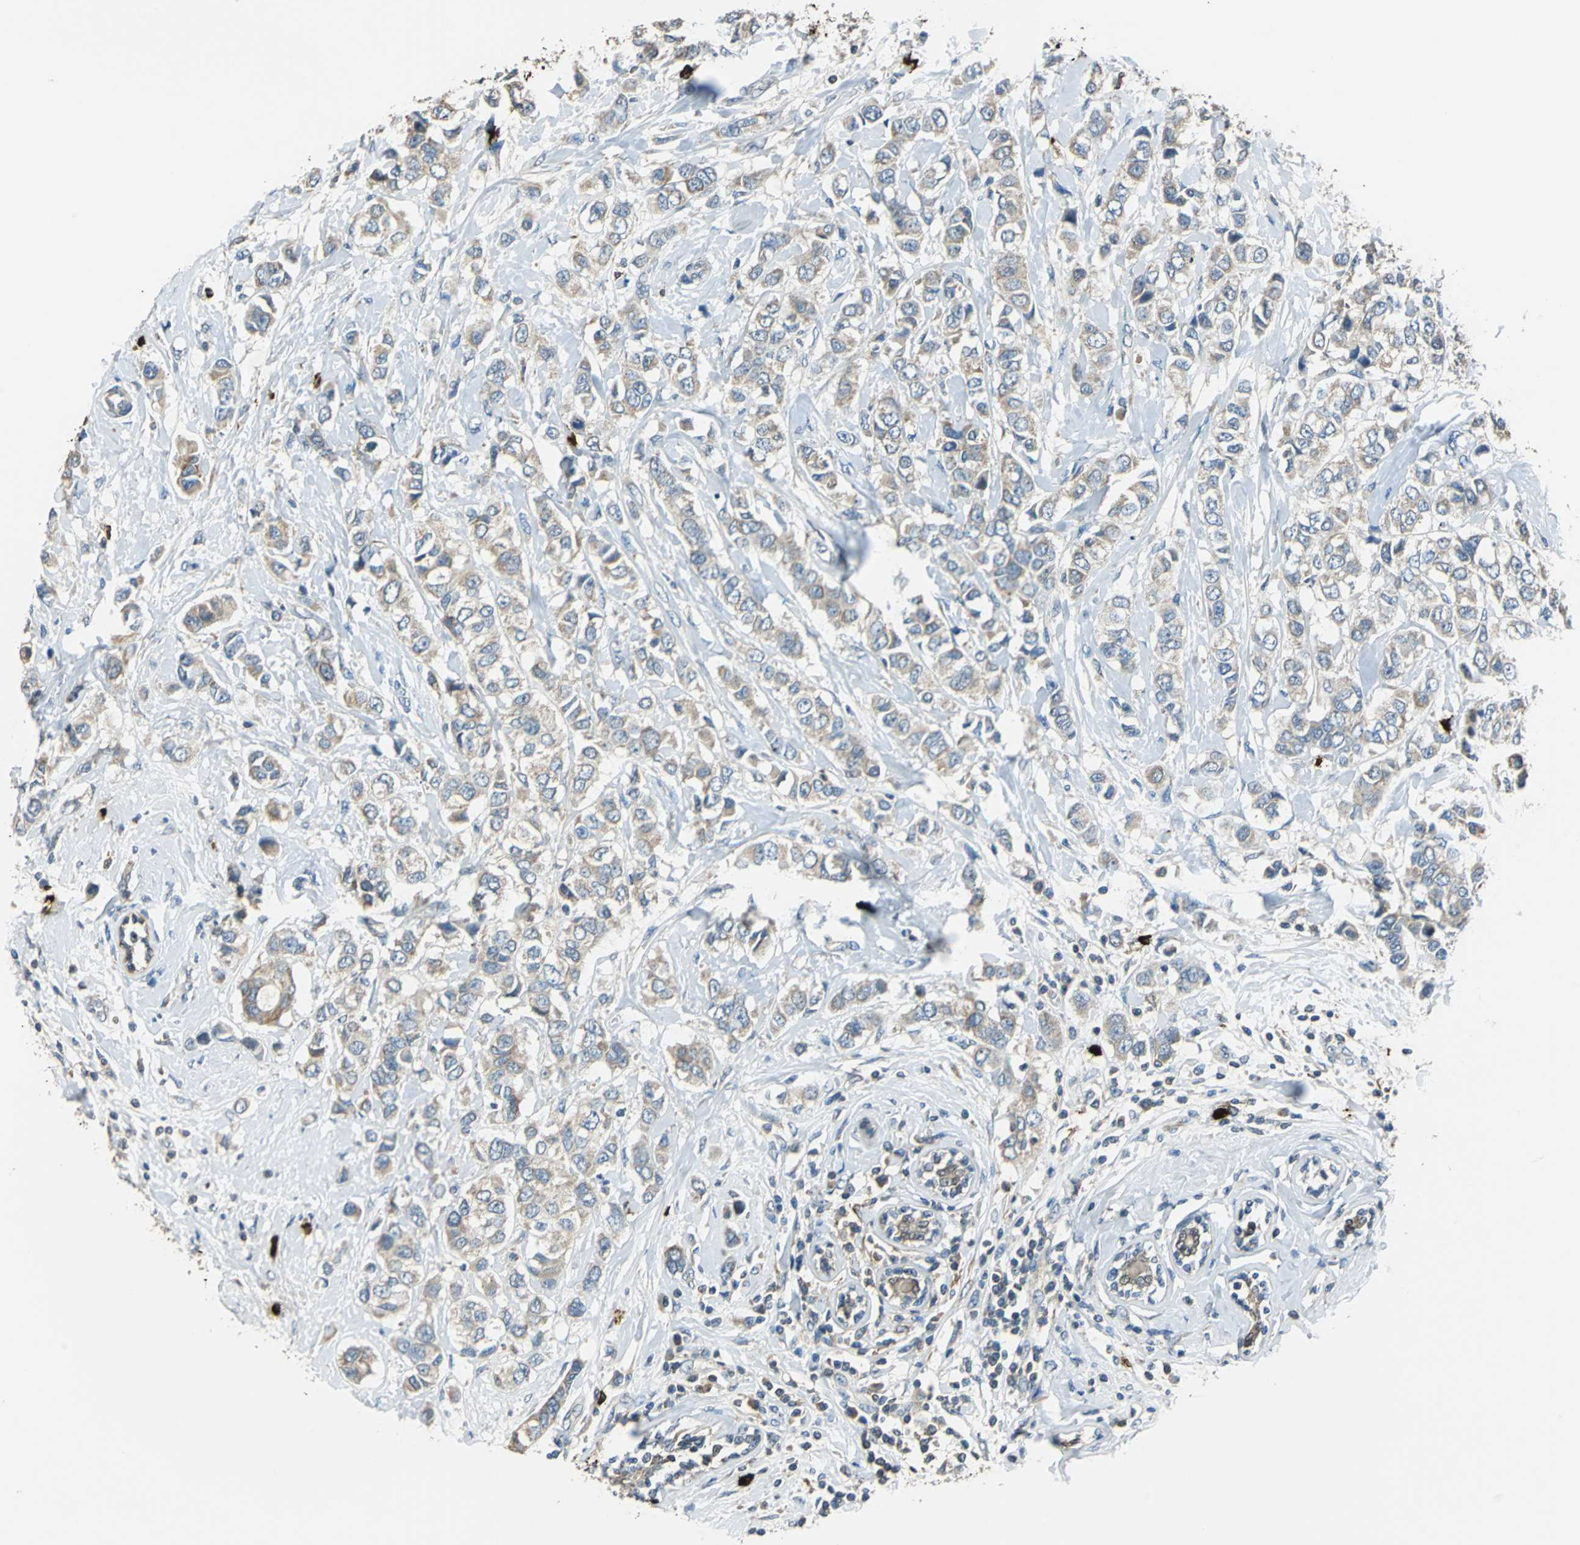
{"staining": {"intensity": "weak", "quantity": "25%-75%", "location": "cytoplasmic/membranous"}, "tissue": "breast cancer", "cell_type": "Tumor cells", "image_type": "cancer", "snomed": [{"axis": "morphology", "description": "Duct carcinoma"}, {"axis": "topography", "description": "Breast"}], "caption": "Approximately 25%-75% of tumor cells in human breast intraductal carcinoma reveal weak cytoplasmic/membranous protein expression as visualized by brown immunohistochemical staining.", "gene": "CPA3", "patient": {"sex": "female", "age": 50}}